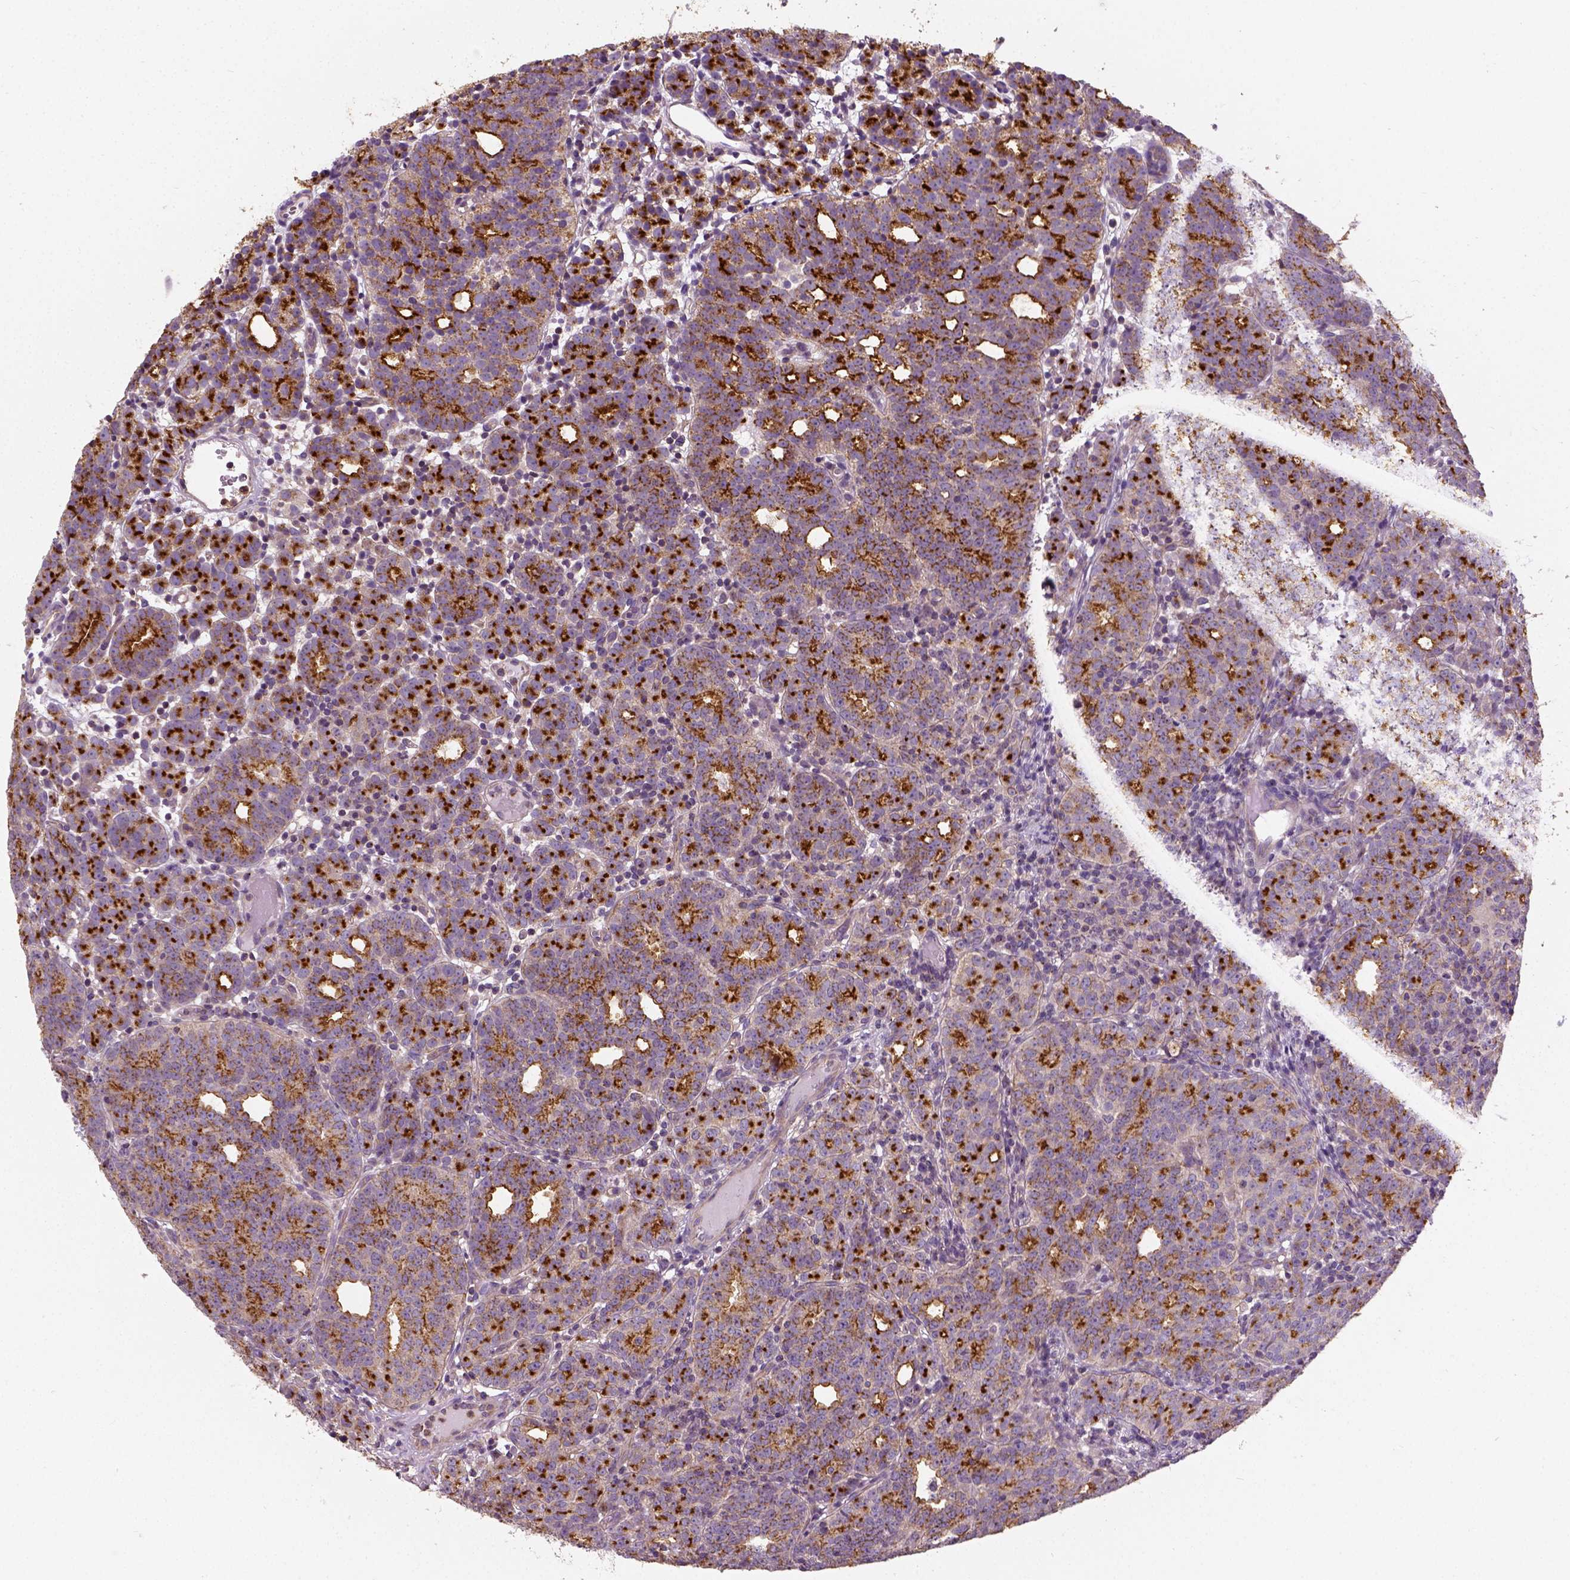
{"staining": {"intensity": "strong", "quantity": "<25%", "location": "cytoplasmic/membranous"}, "tissue": "prostate cancer", "cell_type": "Tumor cells", "image_type": "cancer", "snomed": [{"axis": "morphology", "description": "Adenocarcinoma, High grade"}, {"axis": "topography", "description": "Prostate"}], "caption": "The image exhibits a brown stain indicating the presence of a protein in the cytoplasmic/membranous of tumor cells in adenocarcinoma (high-grade) (prostate).", "gene": "CRACR2A", "patient": {"sex": "male", "age": 53}}